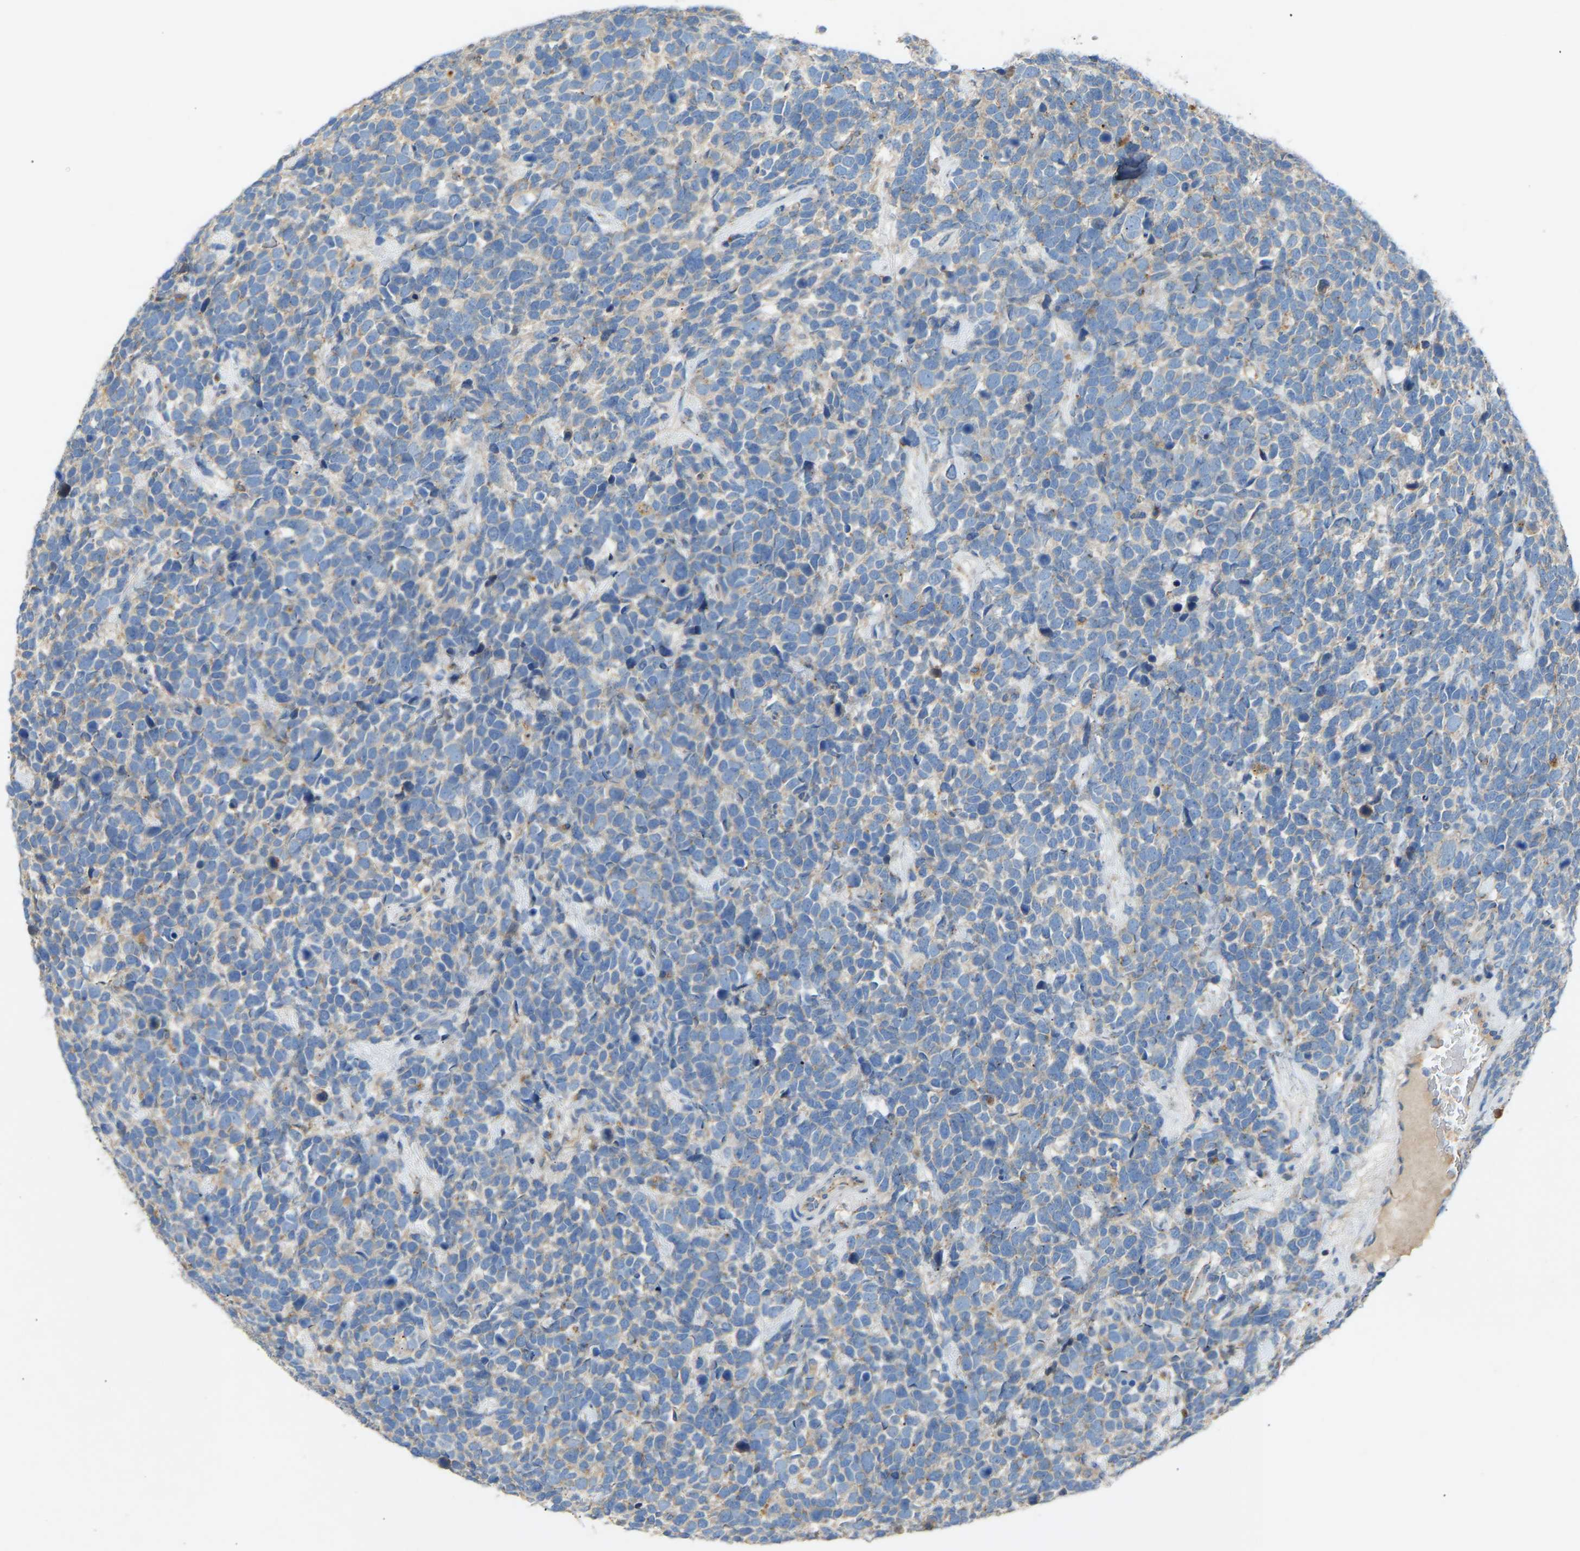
{"staining": {"intensity": "negative", "quantity": "none", "location": "none"}, "tissue": "urothelial cancer", "cell_type": "Tumor cells", "image_type": "cancer", "snomed": [{"axis": "morphology", "description": "Urothelial carcinoma, High grade"}, {"axis": "topography", "description": "Urinary bladder"}], "caption": "Immunohistochemistry (IHC) micrograph of neoplastic tissue: human urothelial cancer stained with DAB (3,3'-diaminobenzidine) shows no significant protein expression in tumor cells.", "gene": "RGP1", "patient": {"sex": "female", "age": 82}}